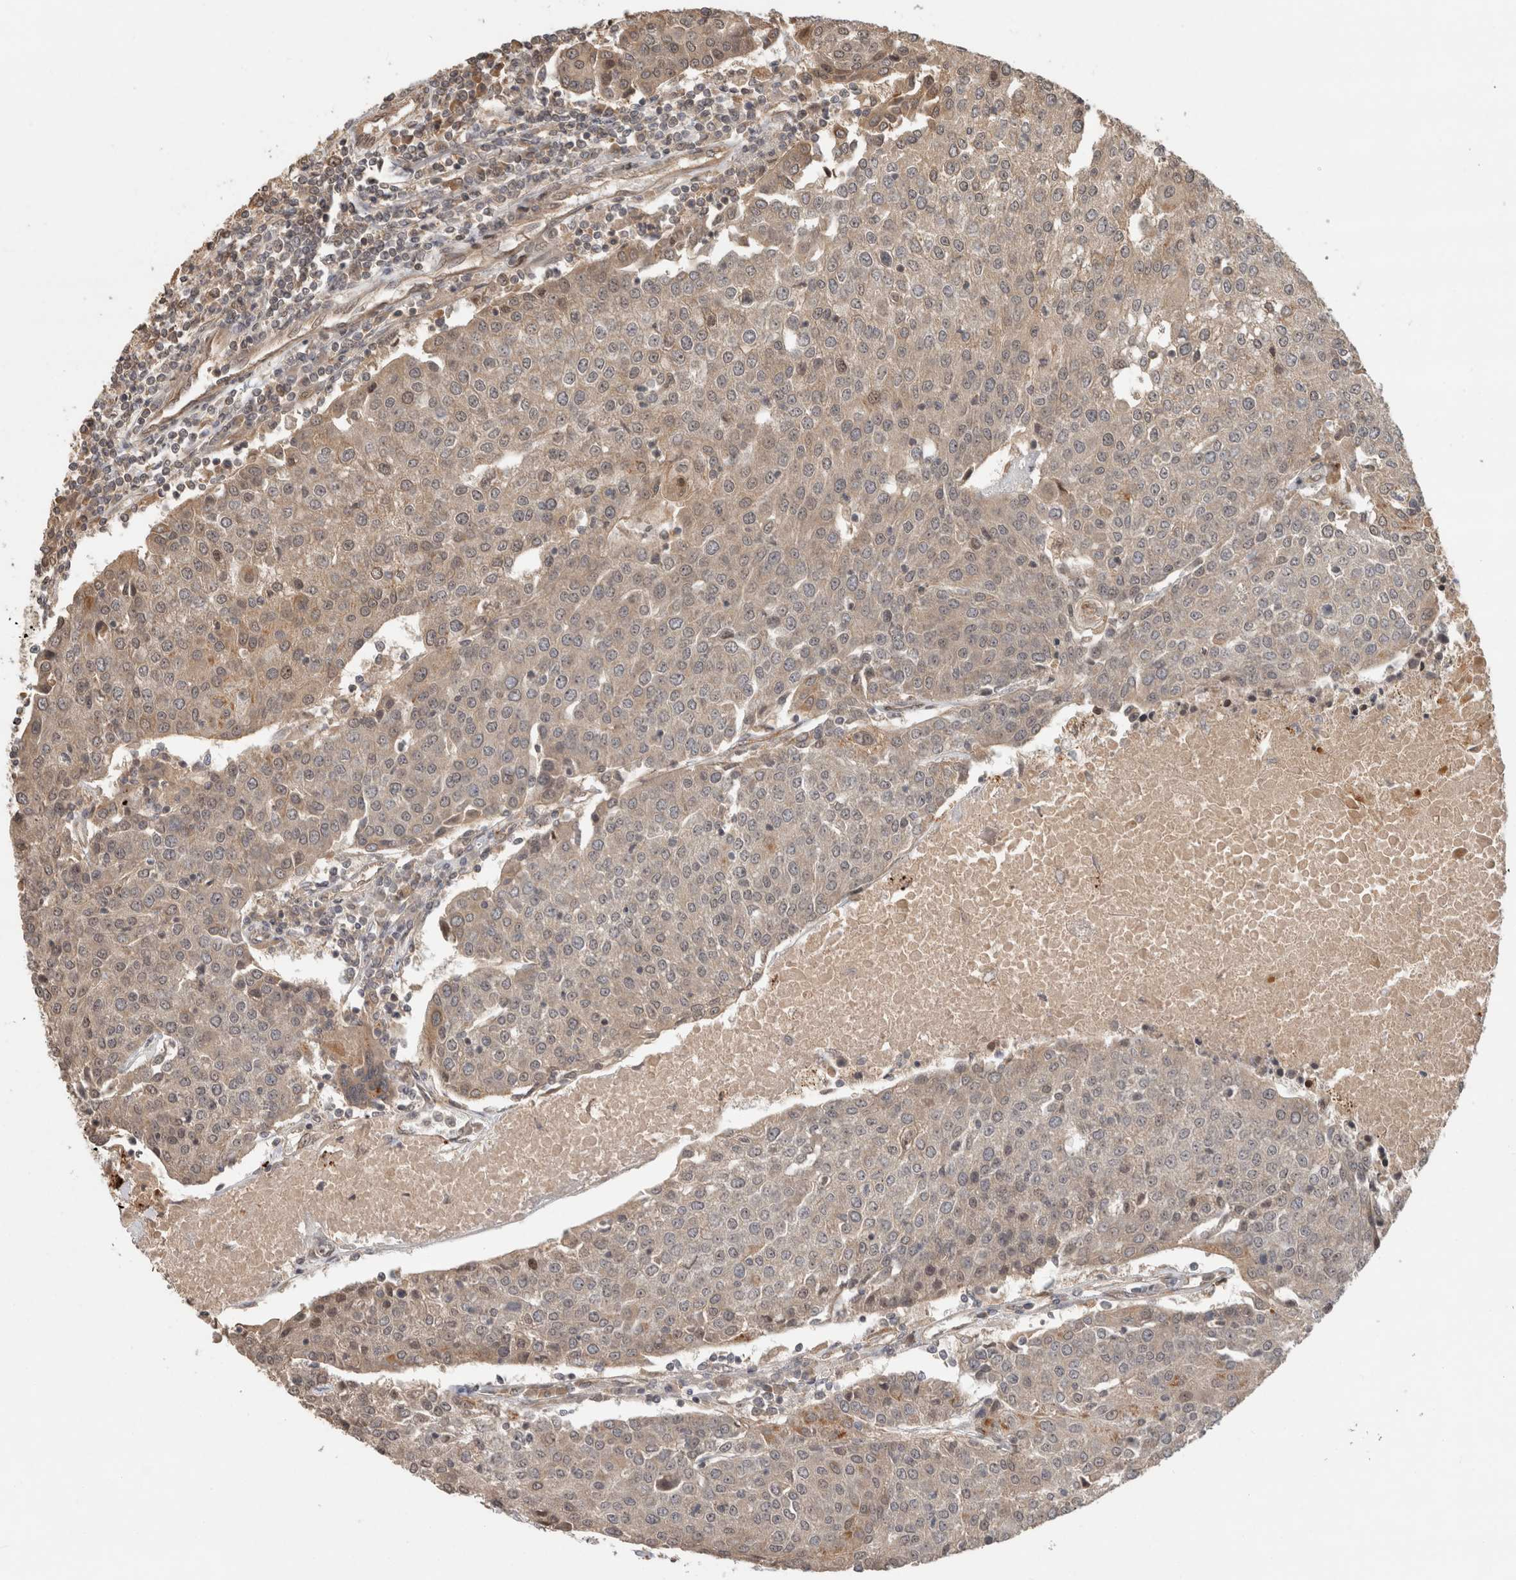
{"staining": {"intensity": "weak", "quantity": "<25%", "location": "cytoplasmic/membranous"}, "tissue": "urothelial cancer", "cell_type": "Tumor cells", "image_type": "cancer", "snomed": [{"axis": "morphology", "description": "Urothelial carcinoma, High grade"}, {"axis": "topography", "description": "Urinary bladder"}], "caption": "Immunohistochemical staining of human urothelial cancer displays no significant positivity in tumor cells. The staining is performed using DAB brown chromogen with nuclei counter-stained in using hematoxylin.", "gene": "PITPNC1", "patient": {"sex": "female", "age": 85}}